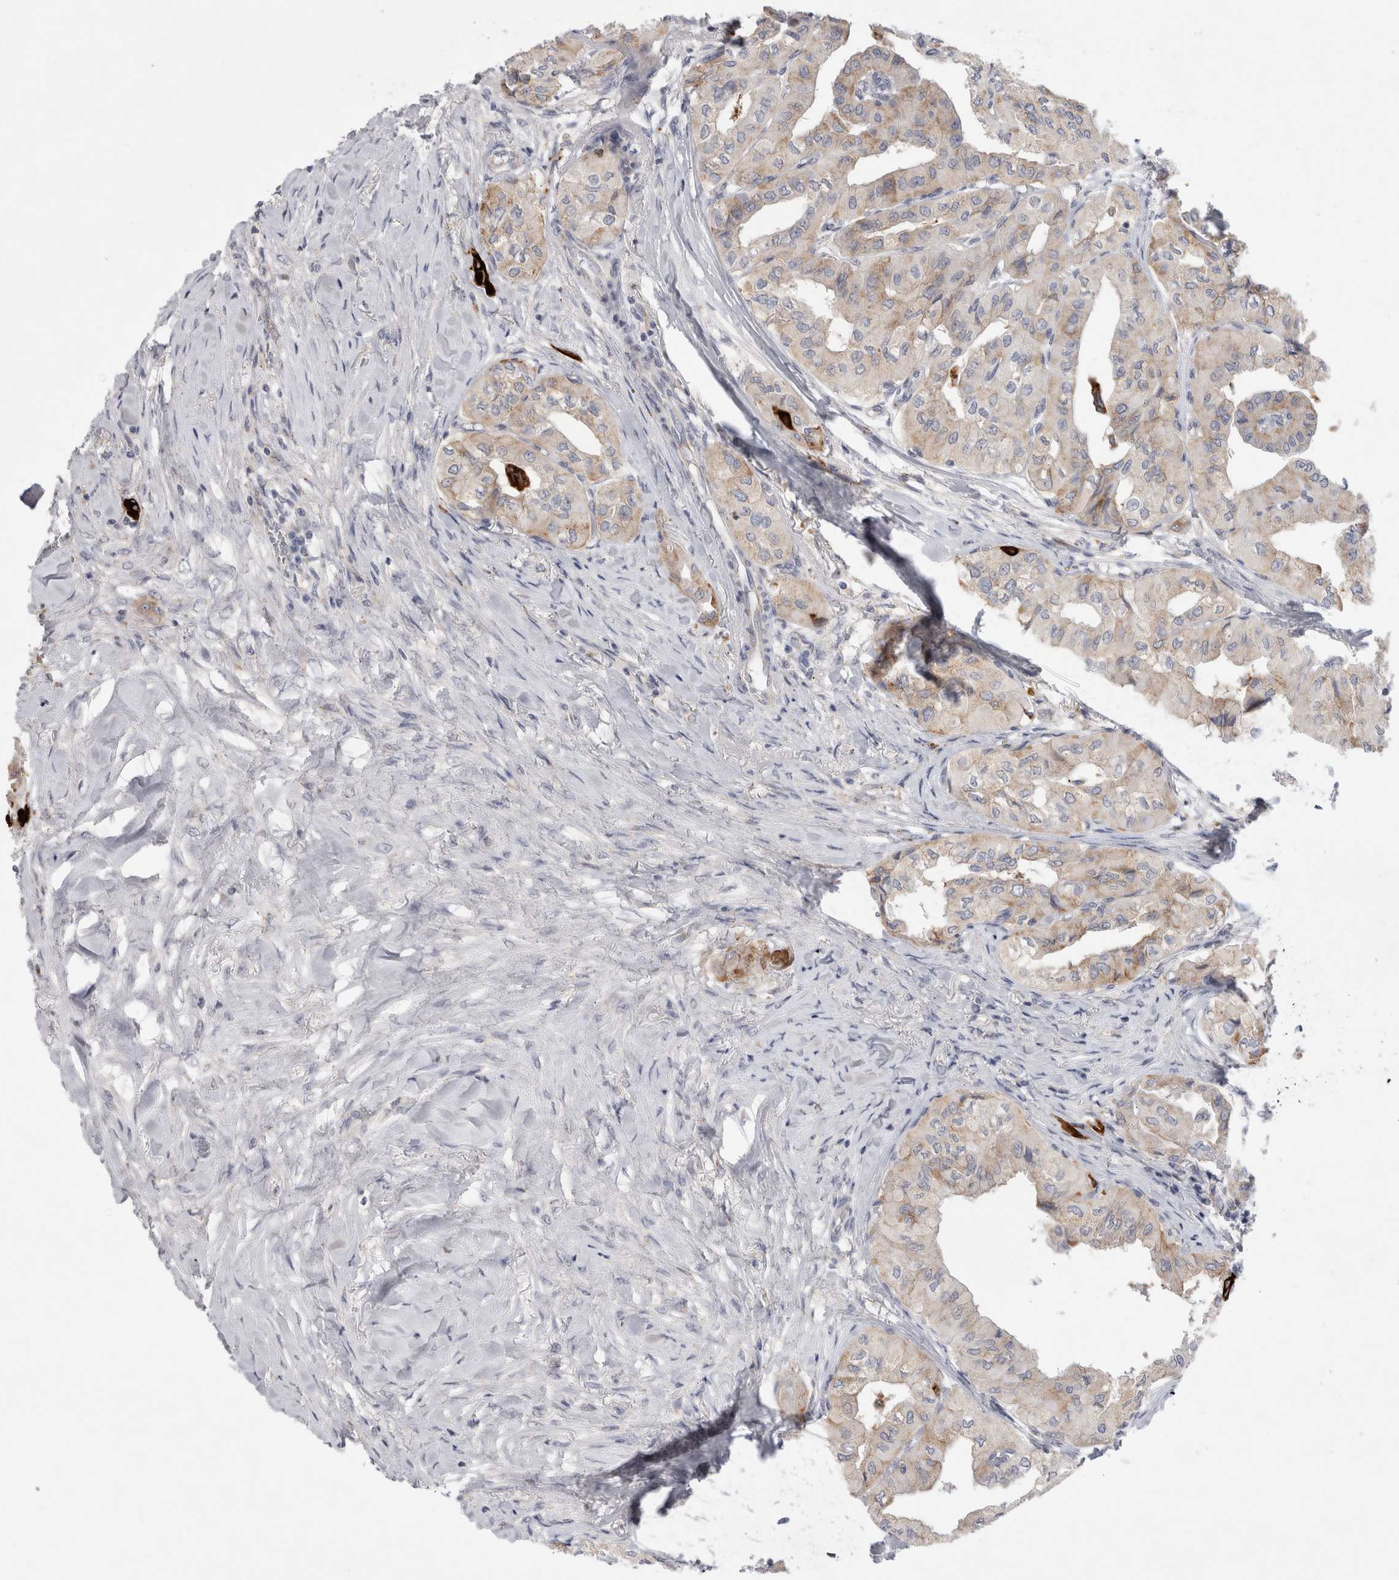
{"staining": {"intensity": "weak", "quantity": "<25%", "location": "cytoplasmic/membranous"}, "tissue": "thyroid cancer", "cell_type": "Tumor cells", "image_type": "cancer", "snomed": [{"axis": "morphology", "description": "Papillary adenocarcinoma, NOS"}, {"axis": "topography", "description": "Thyroid gland"}], "caption": "Thyroid cancer (papillary adenocarcinoma) was stained to show a protein in brown. There is no significant positivity in tumor cells.", "gene": "GAA", "patient": {"sex": "female", "age": 59}}